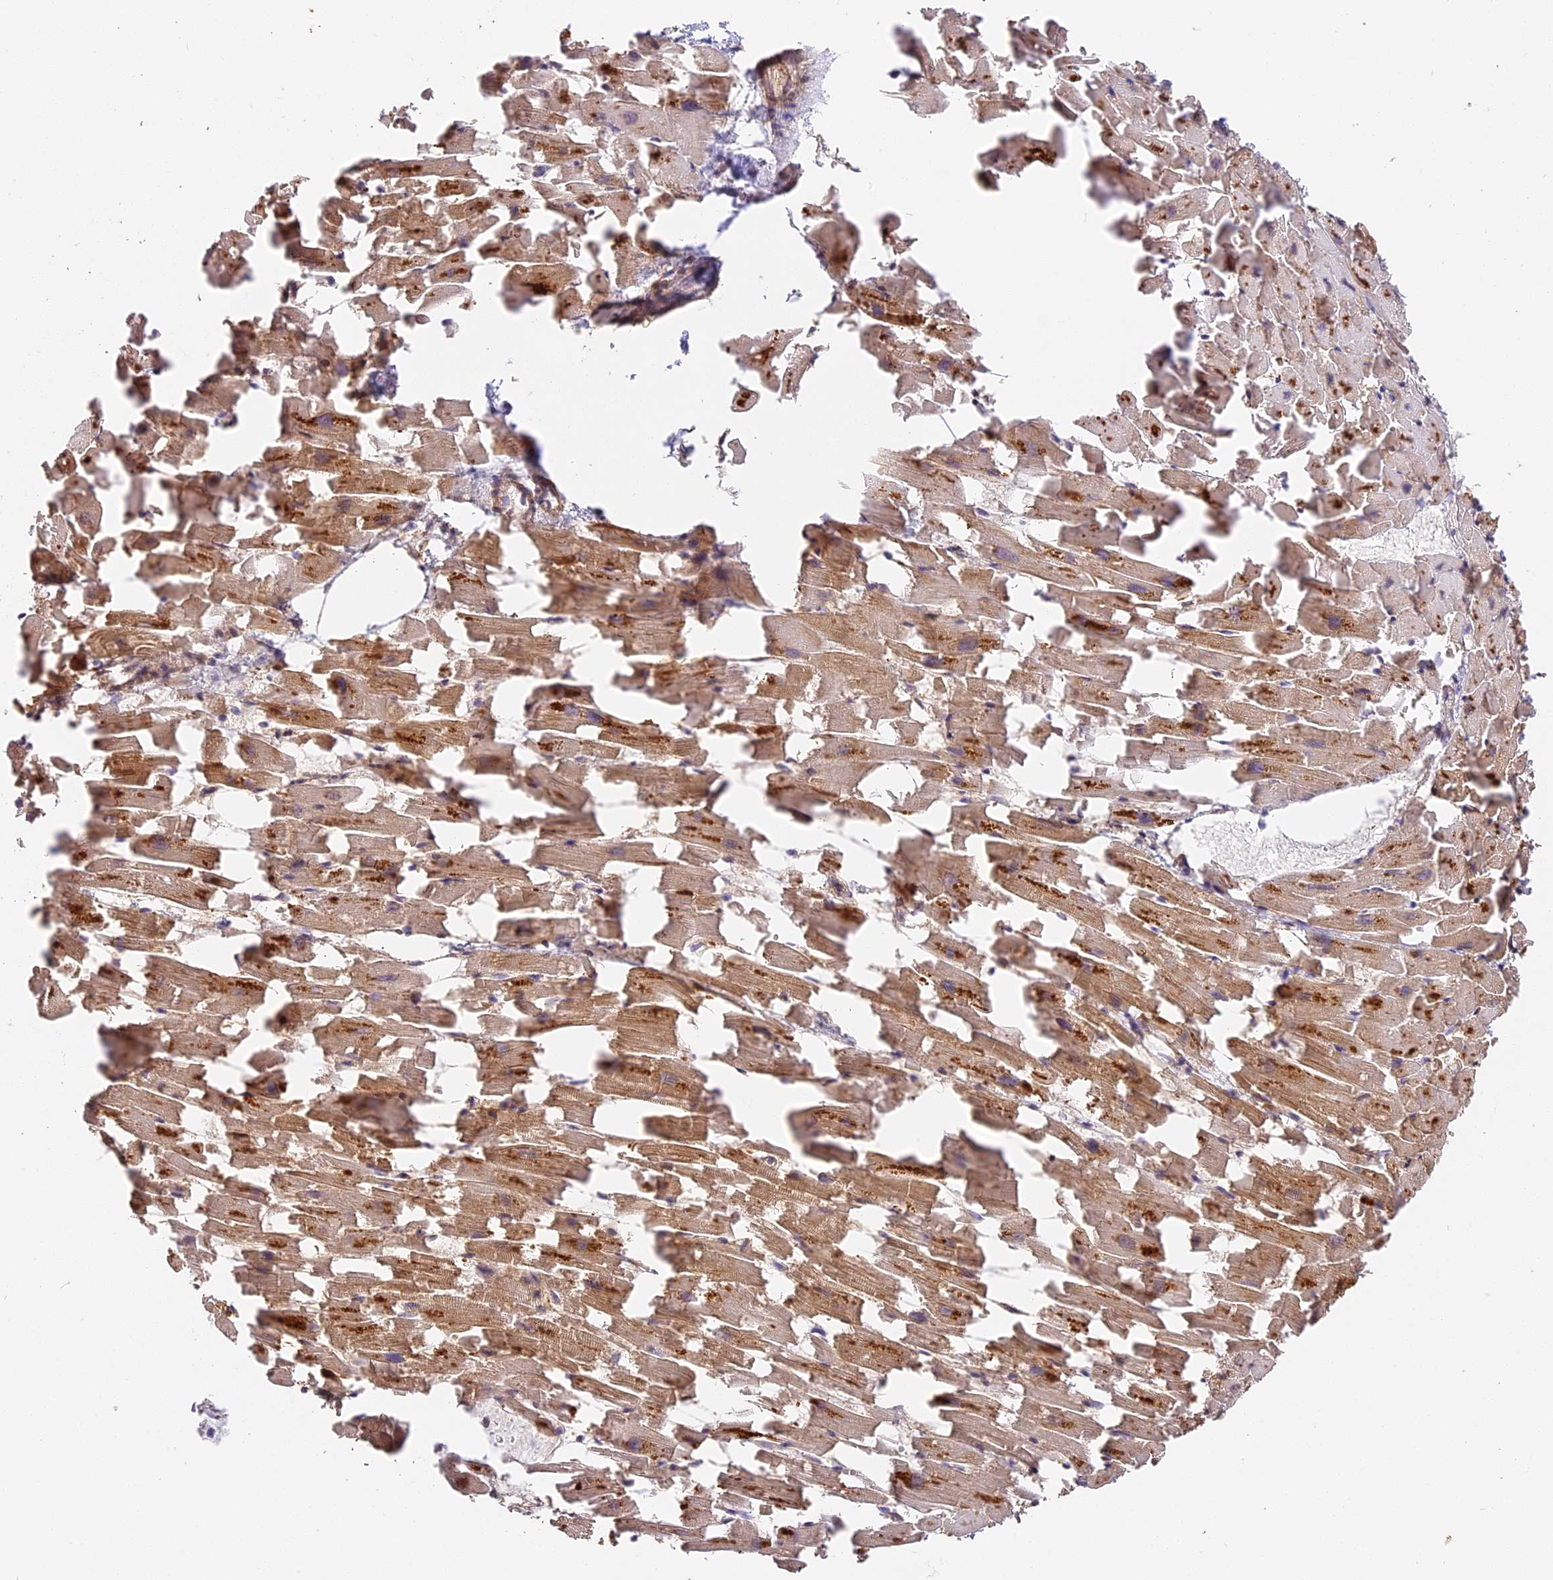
{"staining": {"intensity": "moderate", "quantity": ">75%", "location": "cytoplasmic/membranous"}, "tissue": "heart muscle", "cell_type": "Cardiomyocytes", "image_type": "normal", "snomed": [{"axis": "morphology", "description": "Normal tissue, NOS"}, {"axis": "topography", "description": "Heart"}], "caption": "Approximately >75% of cardiomyocytes in normal heart muscle show moderate cytoplasmic/membranous protein expression as visualized by brown immunohistochemical staining.", "gene": "PPP1R37", "patient": {"sex": "female", "age": 64}}